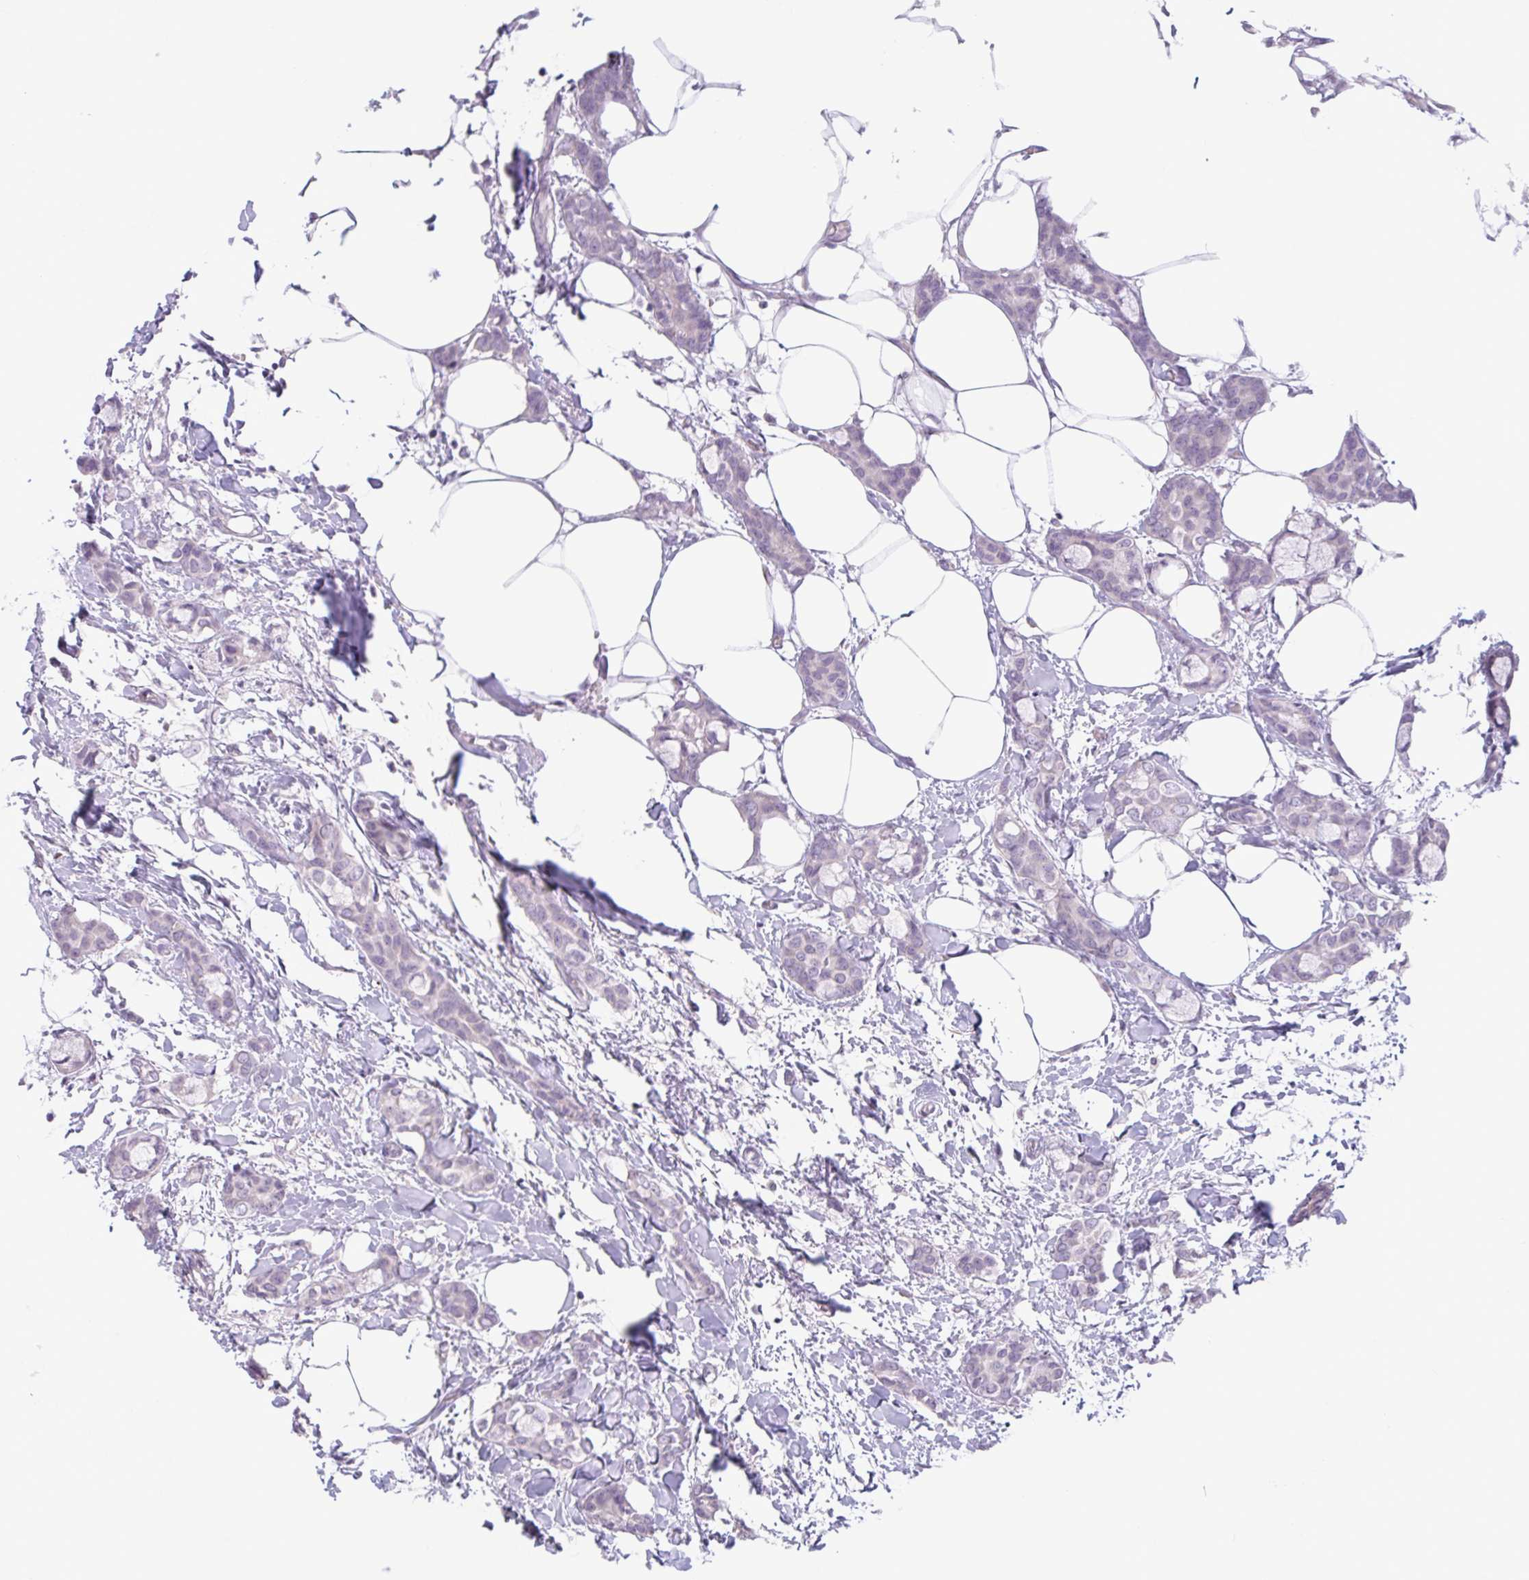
{"staining": {"intensity": "negative", "quantity": "none", "location": "none"}, "tissue": "breast cancer", "cell_type": "Tumor cells", "image_type": "cancer", "snomed": [{"axis": "morphology", "description": "Duct carcinoma"}, {"axis": "topography", "description": "Breast"}], "caption": "Protein analysis of breast infiltrating ductal carcinoma reveals no significant expression in tumor cells.", "gene": "CTSE", "patient": {"sex": "female", "age": 73}}